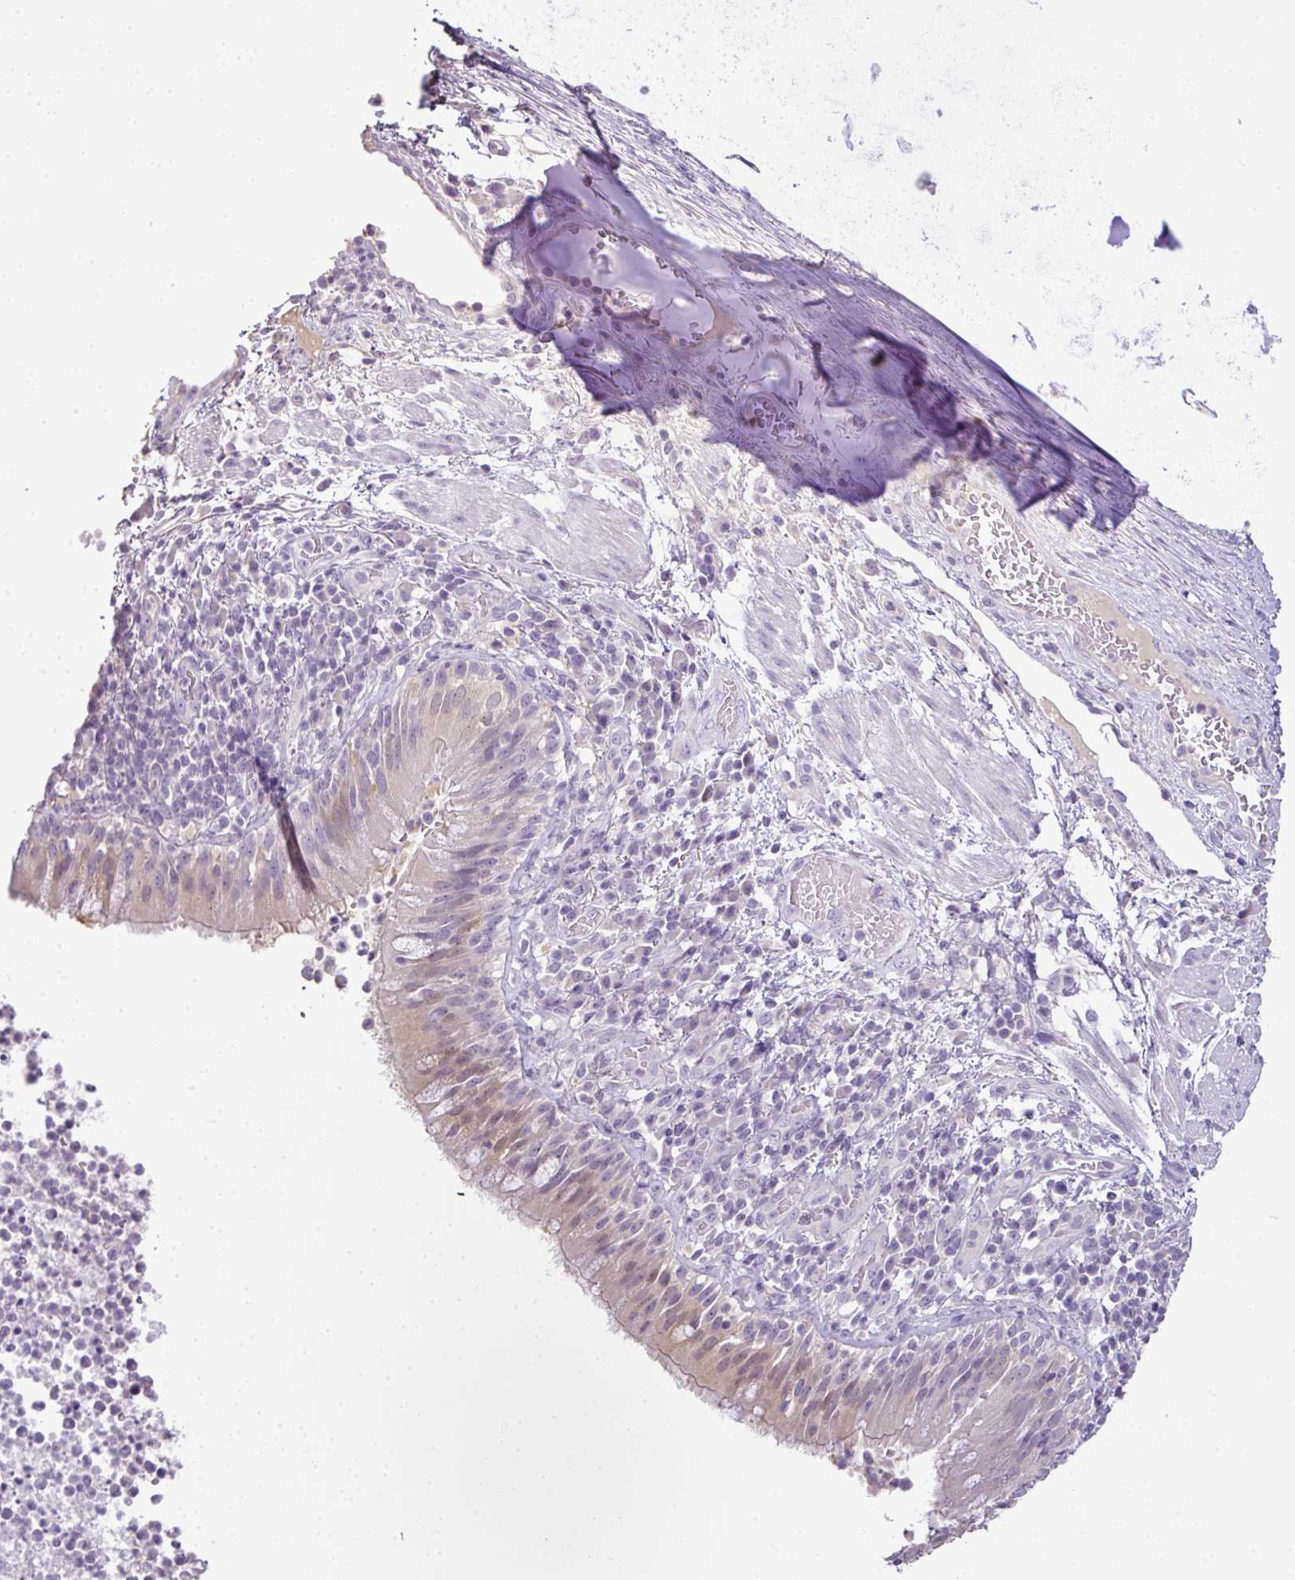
{"staining": {"intensity": "weak", "quantity": ">75%", "location": "cytoplasmic/membranous"}, "tissue": "bronchus", "cell_type": "Respiratory epithelial cells", "image_type": "normal", "snomed": [{"axis": "morphology", "description": "Normal tissue, NOS"}, {"axis": "topography", "description": "Cartilage tissue"}, {"axis": "topography", "description": "Bronchus"}], "caption": "Protein analysis of unremarkable bronchus exhibits weak cytoplasmic/membranous expression in approximately >75% of respiratory epithelial cells.", "gene": "CMPK1", "patient": {"sex": "male", "age": 56}}